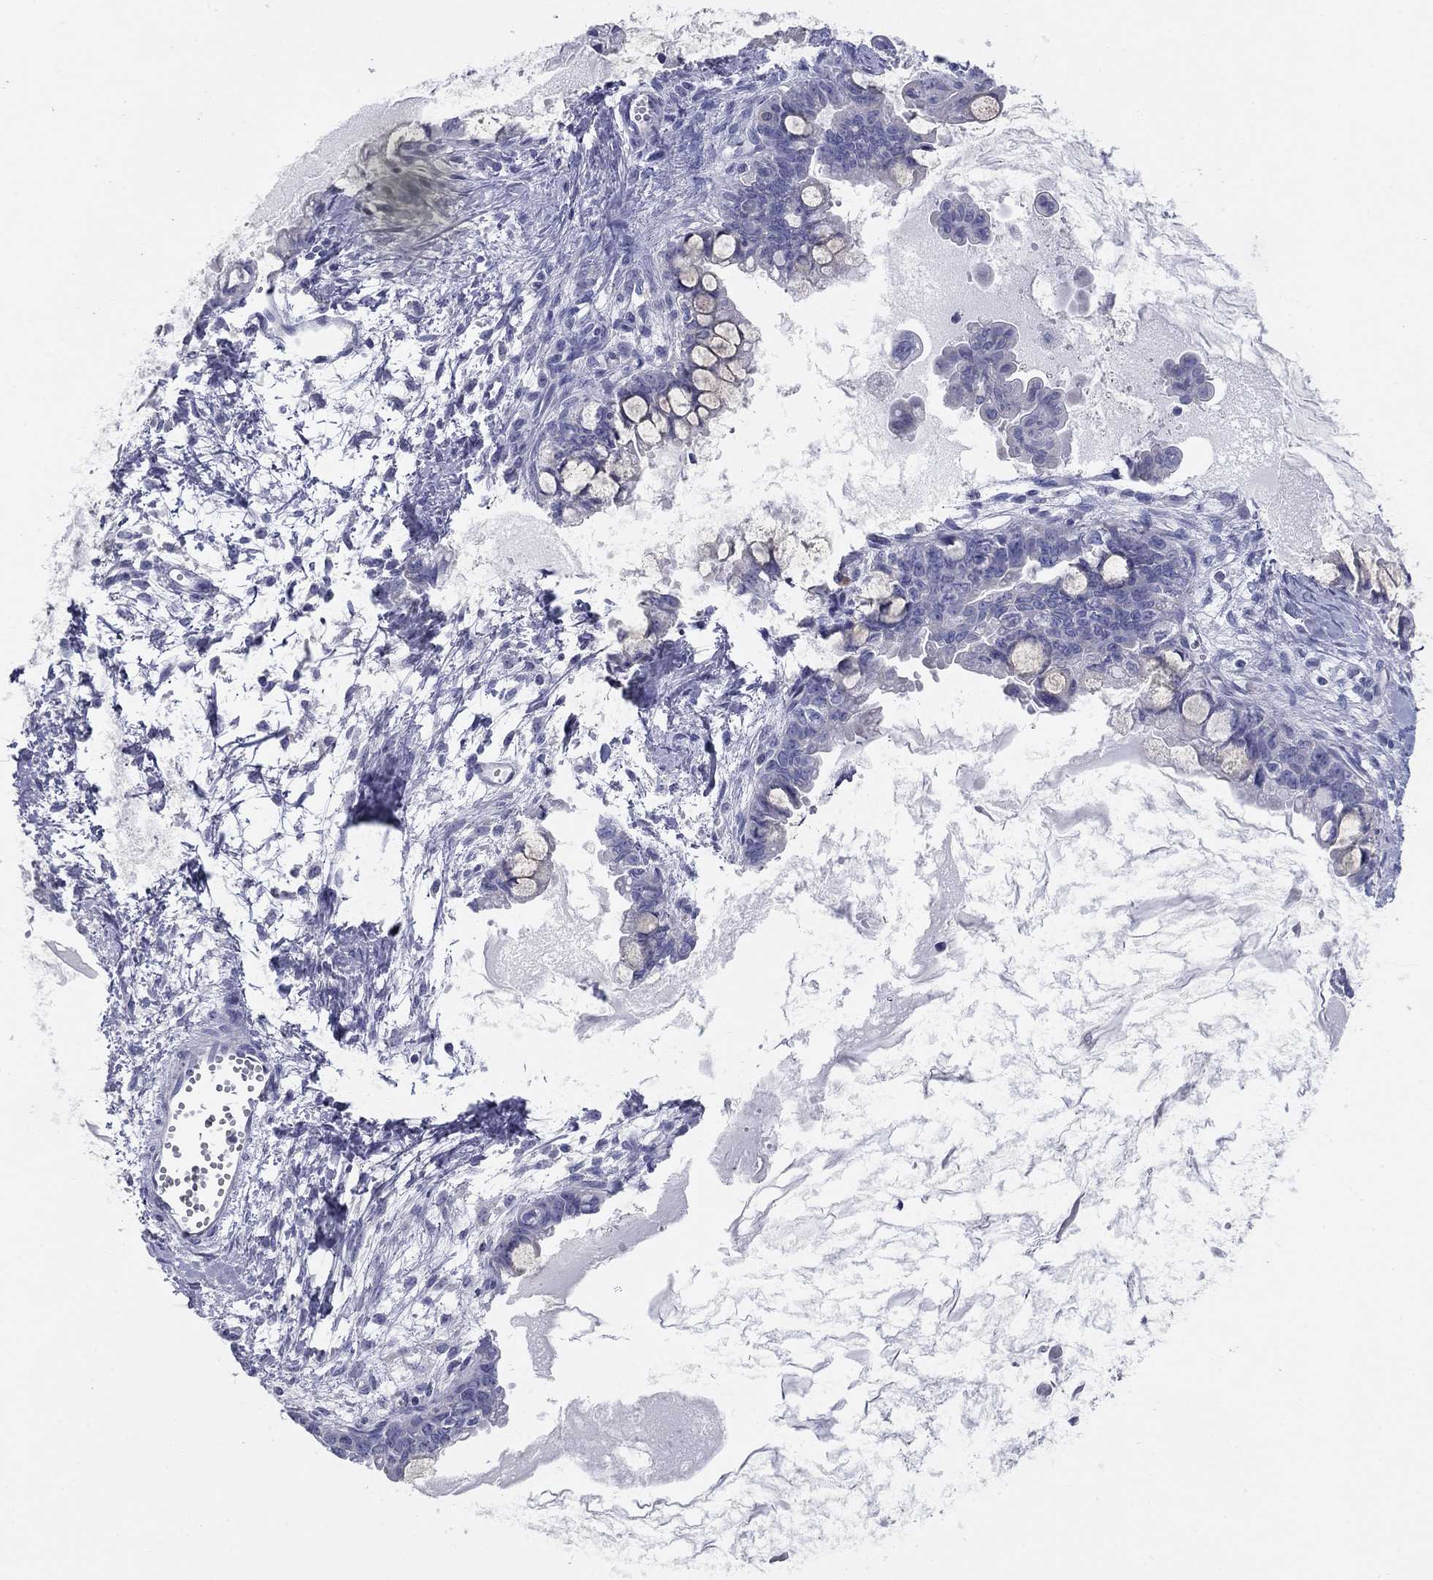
{"staining": {"intensity": "negative", "quantity": "none", "location": "none"}, "tissue": "ovarian cancer", "cell_type": "Tumor cells", "image_type": "cancer", "snomed": [{"axis": "morphology", "description": "Cystadenocarcinoma, mucinous, NOS"}, {"axis": "topography", "description": "Ovary"}], "caption": "Protein analysis of mucinous cystadenocarcinoma (ovarian) exhibits no significant expression in tumor cells.", "gene": "GRK7", "patient": {"sex": "female", "age": 63}}